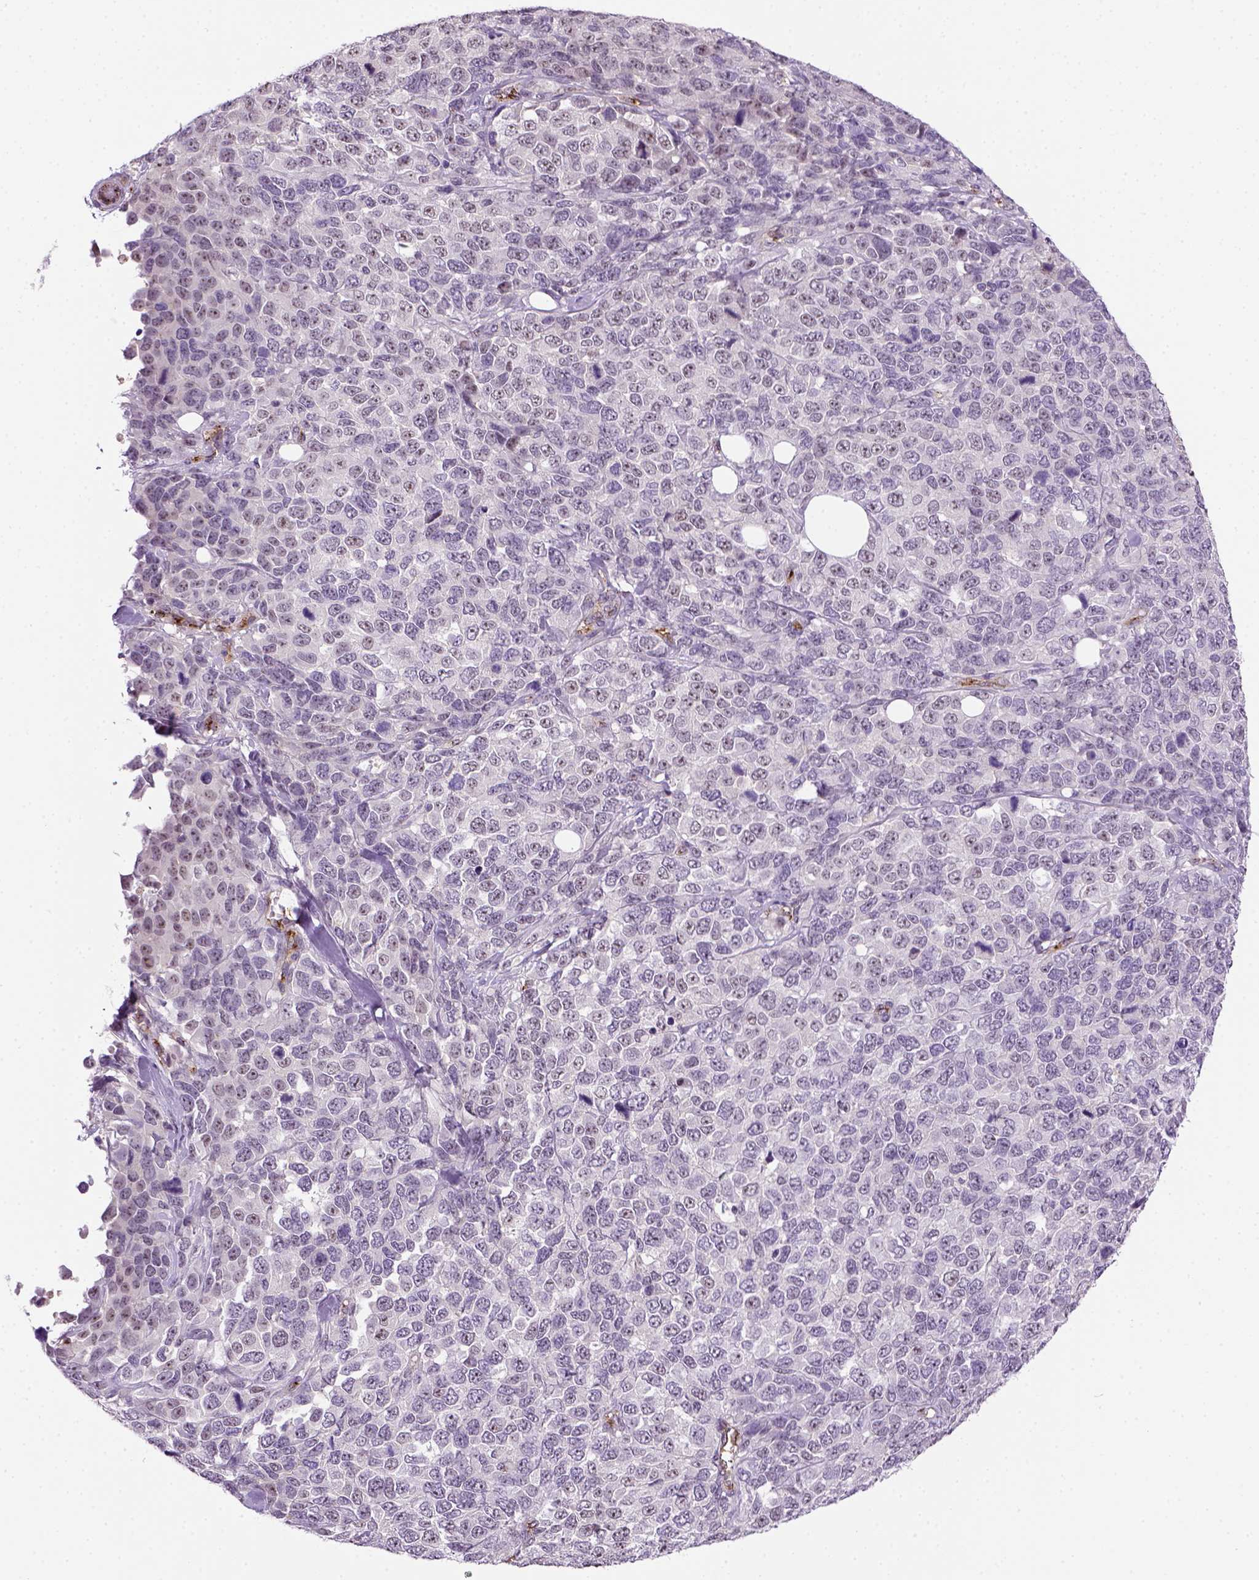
{"staining": {"intensity": "negative", "quantity": "none", "location": "none"}, "tissue": "melanoma", "cell_type": "Tumor cells", "image_type": "cancer", "snomed": [{"axis": "morphology", "description": "Malignant melanoma, Metastatic site"}, {"axis": "topography", "description": "Skin"}], "caption": "Malignant melanoma (metastatic site) was stained to show a protein in brown. There is no significant staining in tumor cells.", "gene": "VWF", "patient": {"sex": "male", "age": 84}}